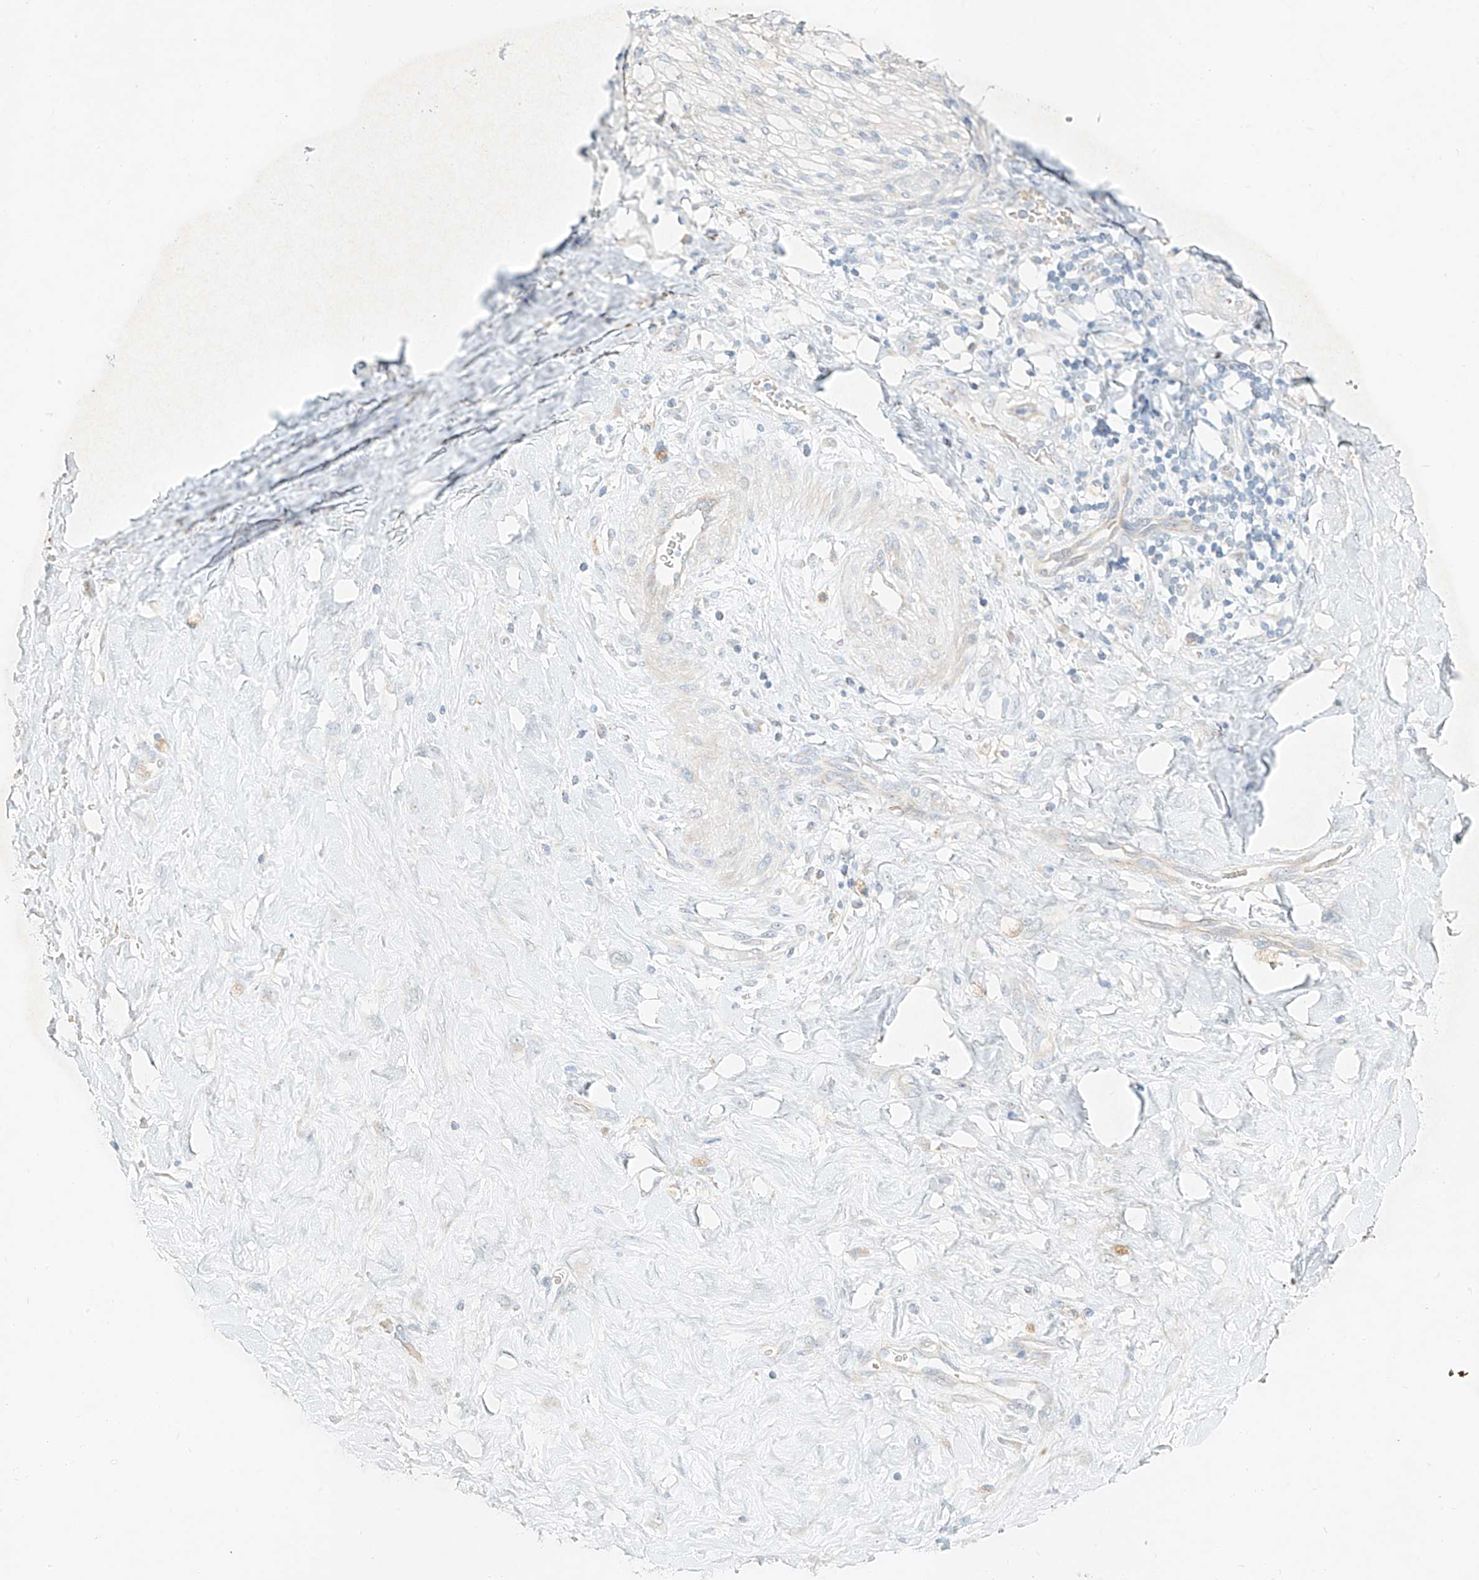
{"staining": {"intensity": "negative", "quantity": "none", "location": "none"}, "tissue": "adipose tissue", "cell_type": "Adipocytes", "image_type": "normal", "snomed": [{"axis": "morphology", "description": "Normal tissue, NOS"}, {"axis": "morphology", "description": "Adenocarcinoma, Low grade"}, {"axis": "topography", "description": "Prostate"}, {"axis": "topography", "description": "Peripheral nerve tissue"}], "caption": "High power microscopy histopathology image of an immunohistochemistry micrograph of benign adipose tissue, revealing no significant expression in adipocytes.", "gene": "SYTL3", "patient": {"sex": "male", "age": 63}}